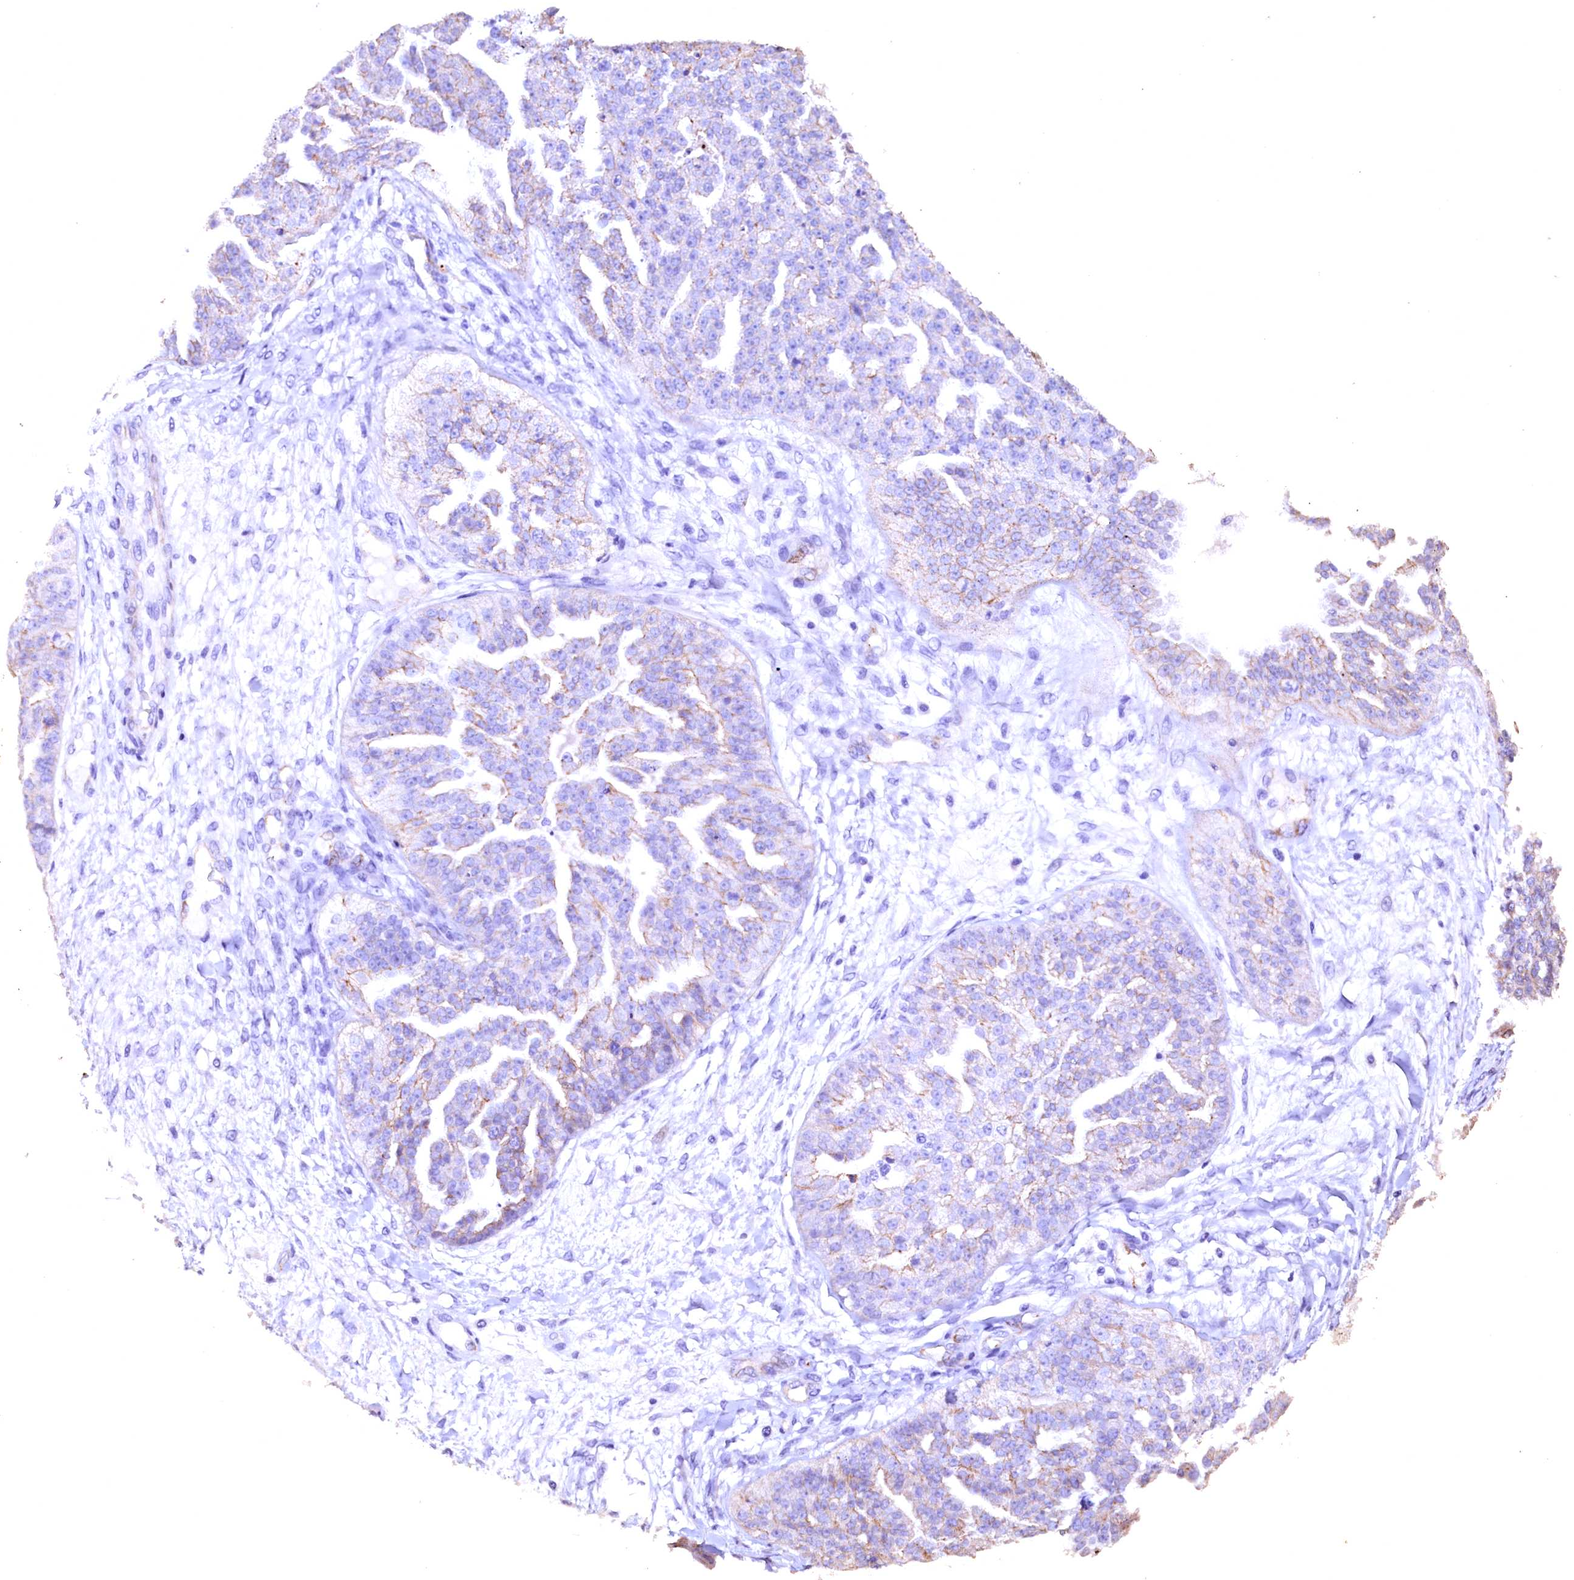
{"staining": {"intensity": "weak", "quantity": "<25%", "location": "cytoplasmic/membranous"}, "tissue": "ovarian cancer", "cell_type": "Tumor cells", "image_type": "cancer", "snomed": [{"axis": "morphology", "description": "Cystadenocarcinoma, serous, NOS"}, {"axis": "topography", "description": "Ovary"}], "caption": "Immunohistochemistry of human ovarian serous cystadenocarcinoma displays no positivity in tumor cells.", "gene": "VPS36", "patient": {"sex": "female", "age": 58}}